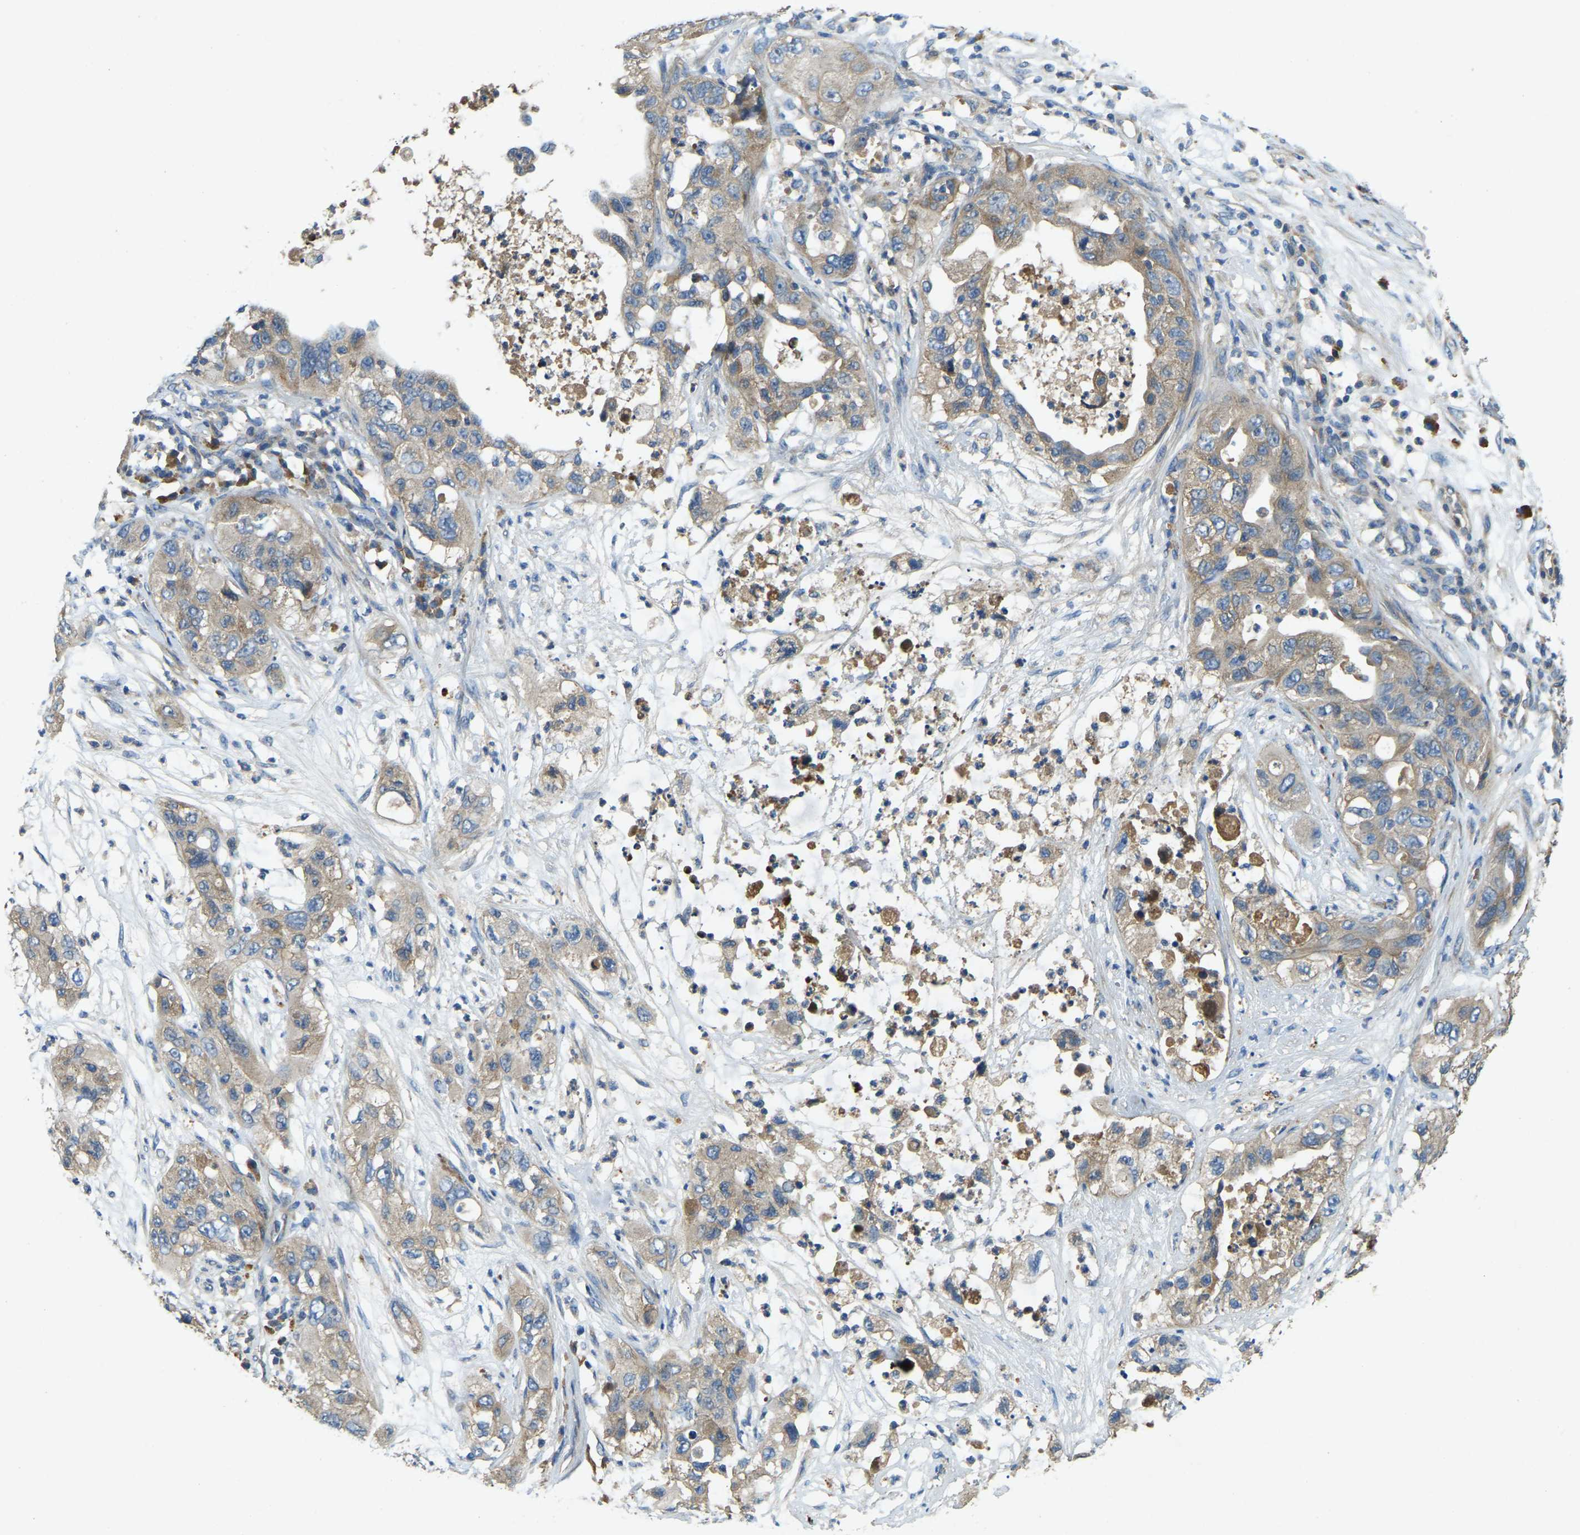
{"staining": {"intensity": "weak", "quantity": ">75%", "location": "cytoplasmic/membranous"}, "tissue": "pancreatic cancer", "cell_type": "Tumor cells", "image_type": "cancer", "snomed": [{"axis": "morphology", "description": "Adenocarcinoma, NOS"}, {"axis": "topography", "description": "Pancreas"}], "caption": "Human pancreatic cancer stained with a brown dye demonstrates weak cytoplasmic/membranous positive staining in approximately >75% of tumor cells.", "gene": "ATP8B1", "patient": {"sex": "female", "age": 78}}